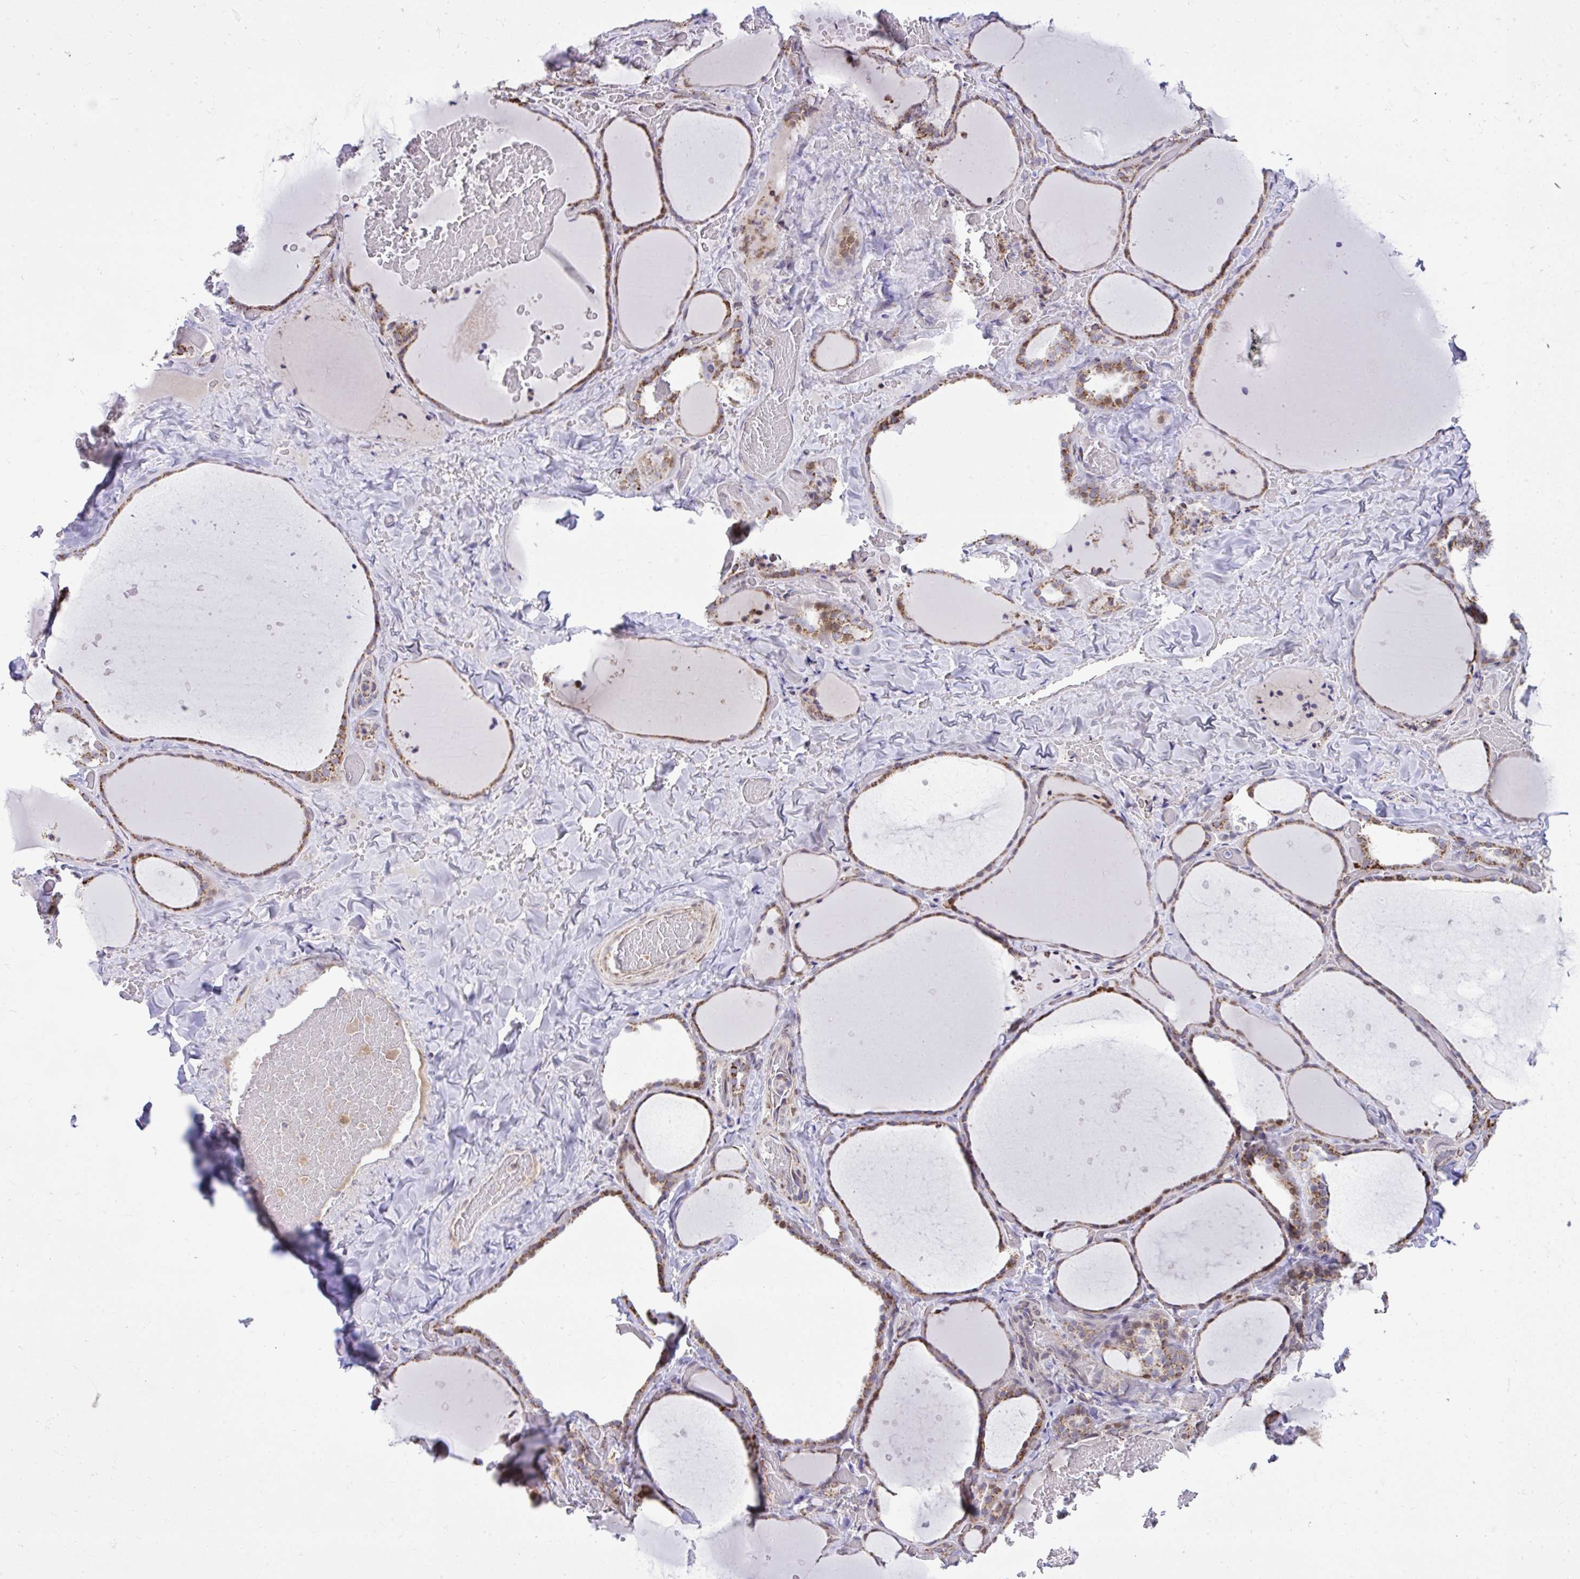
{"staining": {"intensity": "strong", "quantity": ">75%", "location": "cytoplasmic/membranous"}, "tissue": "thyroid gland", "cell_type": "Glandular cells", "image_type": "normal", "snomed": [{"axis": "morphology", "description": "Normal tissue, NOS"}, {"axis": "topography", "description": "Thyroid gland"}], "caption": "Protein staining by immunohistochemistry (IHC) shows strong cytoplasmic/membranous positivity in about >75% of glandular cells in unremarkable thyroid gland. Using DAB (3,3'-diaminobenzidine) (brown) and hematoxylin (blue) stains, captured at high magnification using brightfield microscopy.", "gene": "ZNF362", "patient": {"sex": "female", "age": 36}}